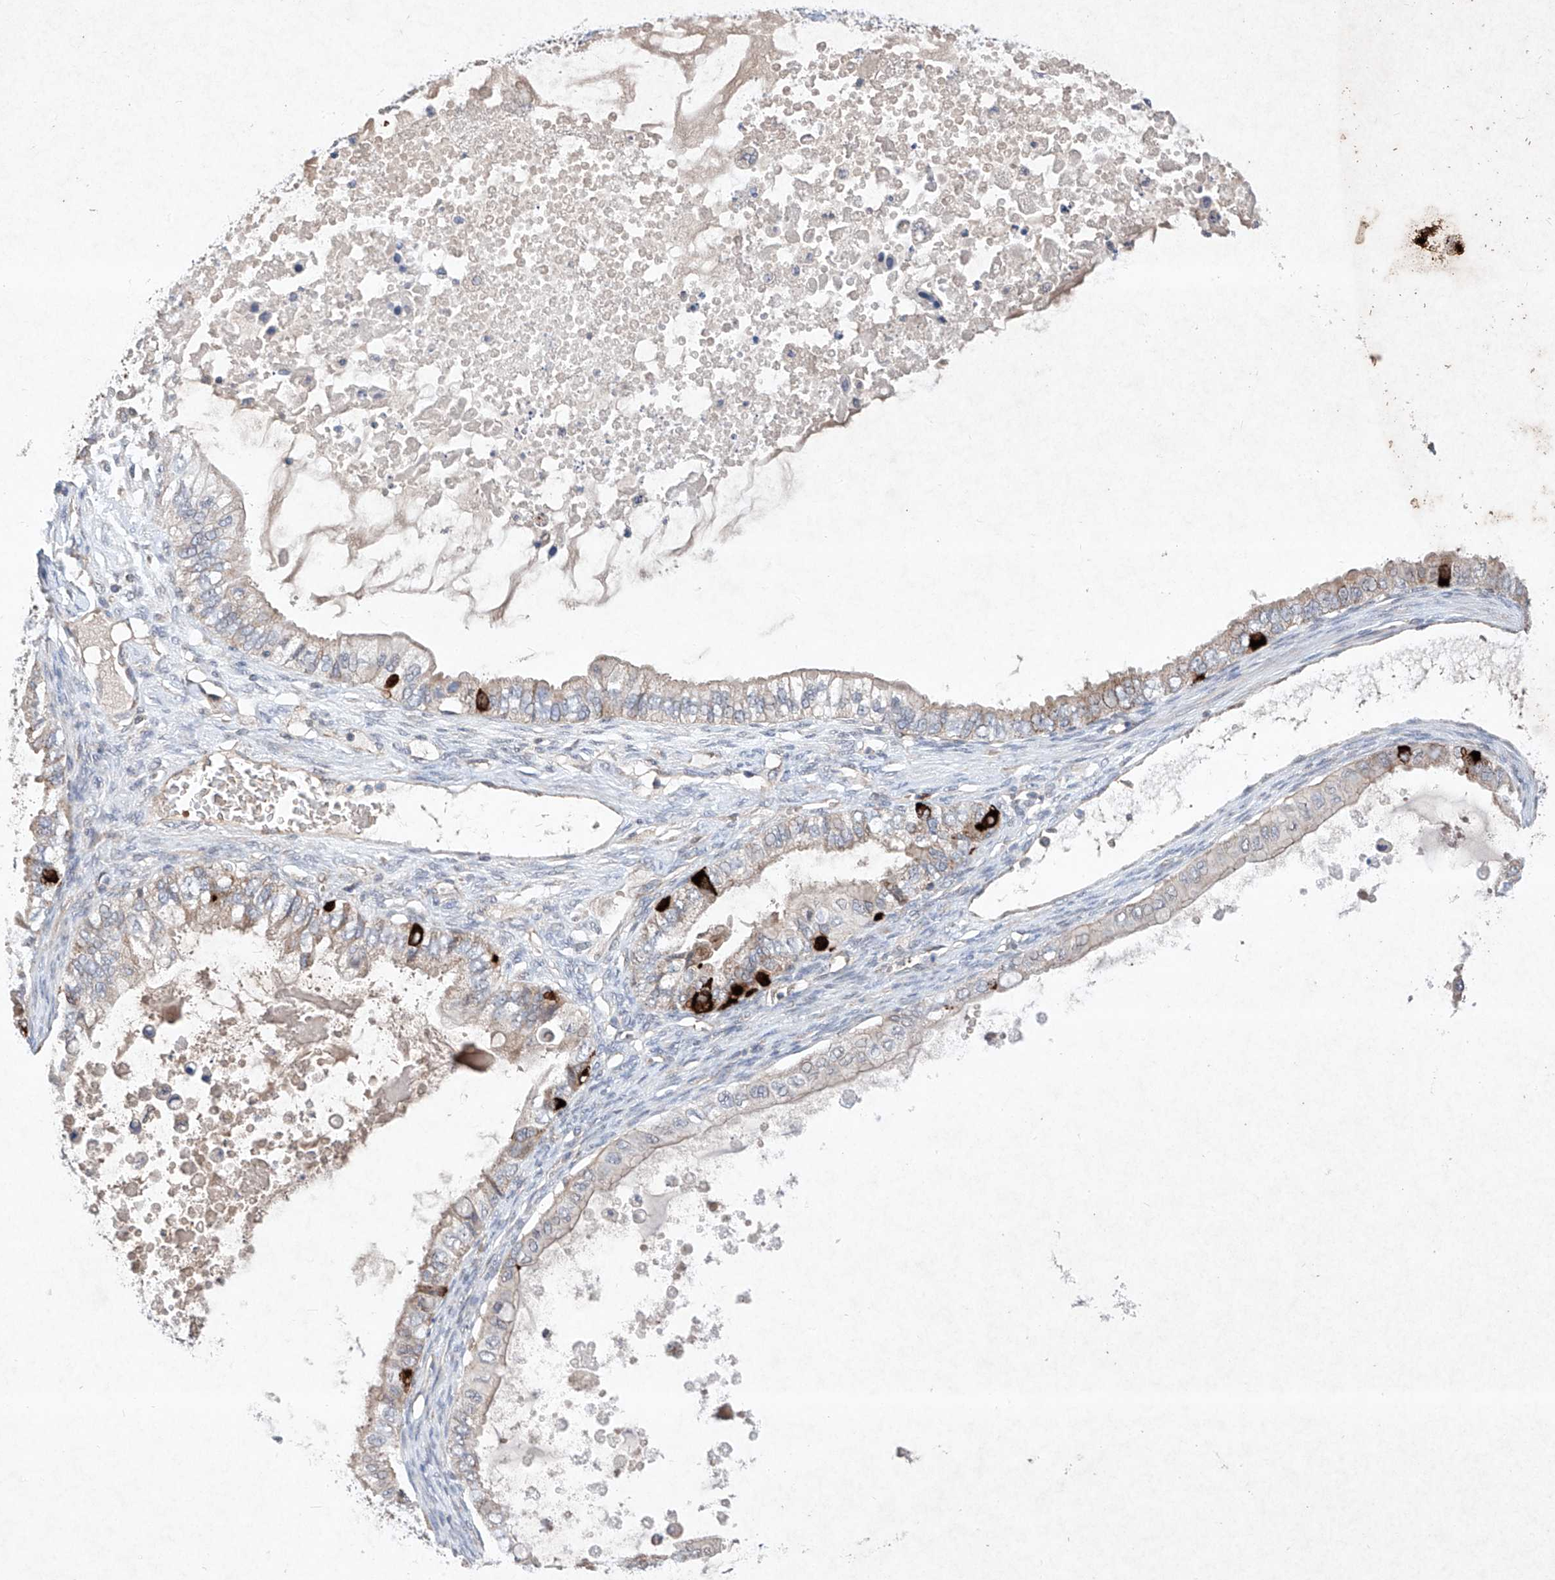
{"staining": {"intensity": "strong", "quantity": "<25%", "location": "cytoplasmic/membranous"}, "tissue": "ovarian cancer", "cell_type": "Tumor cells", "image_type": "cancer", "snomed": [{"axis": "morphology", "description": "Cystadenocarcinoma, mucinous, NOS"}, {"axis": "topography", "description": "Ovary"}], "caption": "Immunohistochemical staining of ovarian cancer exhibits medium levels of strong cytoplasmic/membranous protein expression in about <25% of tumor cells.", "gene": "FASTK", "patient": {"sex": "female", "age": 80}}